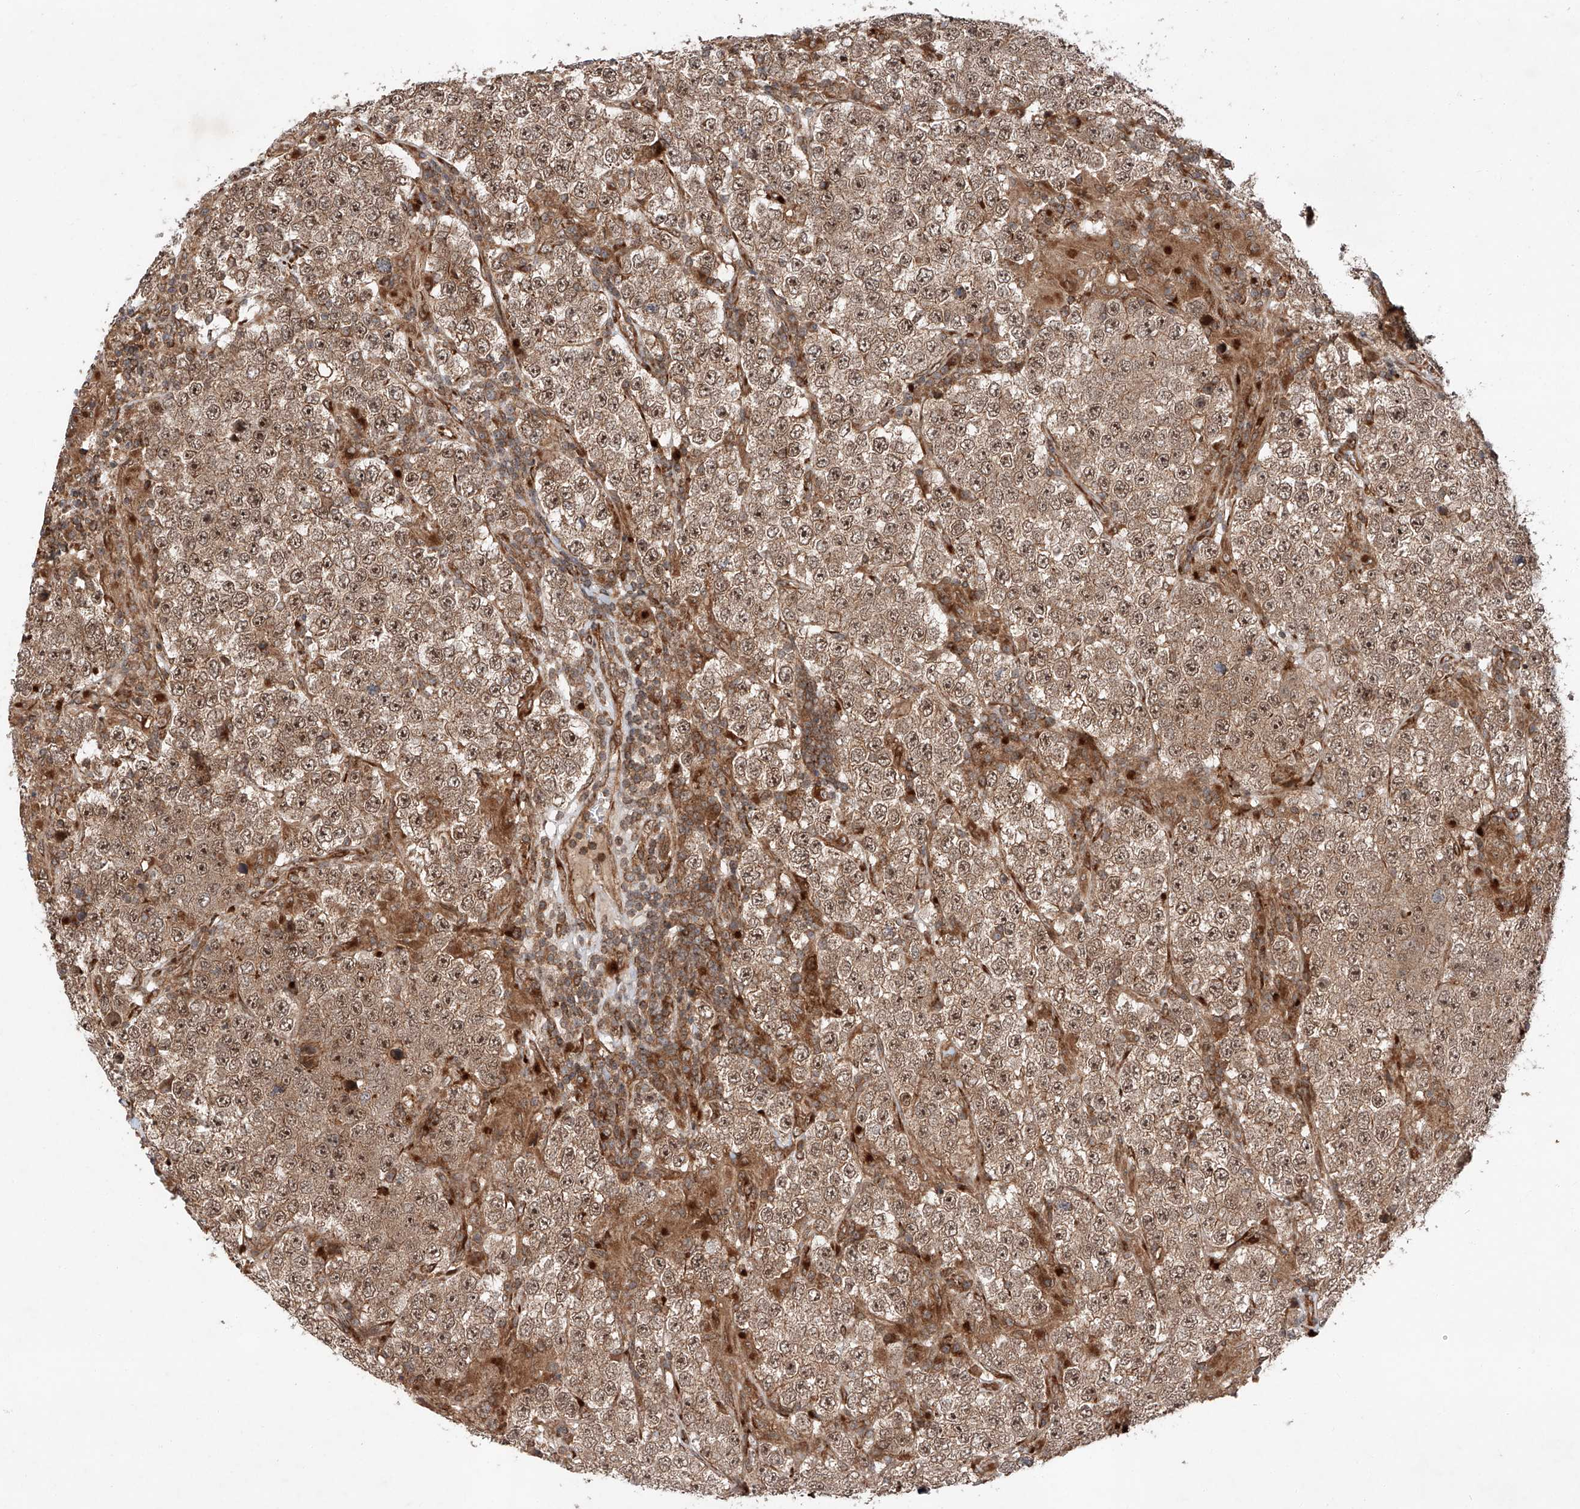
{"staining": {"intensity": "moderate", "quantity": ">75%", "location": "cytoplasmic/membranous,nuclear"}, "tissue": "testis cancer", "cell_type": "Tumor cells", "image_type": "cancer", "snomed": [{"axis": "morphology", "description": "Normal tissue, NOS"}, {"axis": "morphology", "description": "Urothelial carcinoma, High grade"}, {"axis": "morphology", "description": "Seminoma, NOS"}, {"axis": "morphology", "description": "Carcinoma, Embryonal, NOS"}, {"axis": "topography", "description": "Urinary bladder"}, {"axis": "topography", "description": "Testis"}], "caption": "High-power microscopy captured an immunohistochemistry image of testis seminoma, revealing moderate cytoplasmic/membranous and nuclear positivity in approximately >75% of tumor cells.", "gene": "ZFP28", "patient": {"sex": "male", "age": 41}}